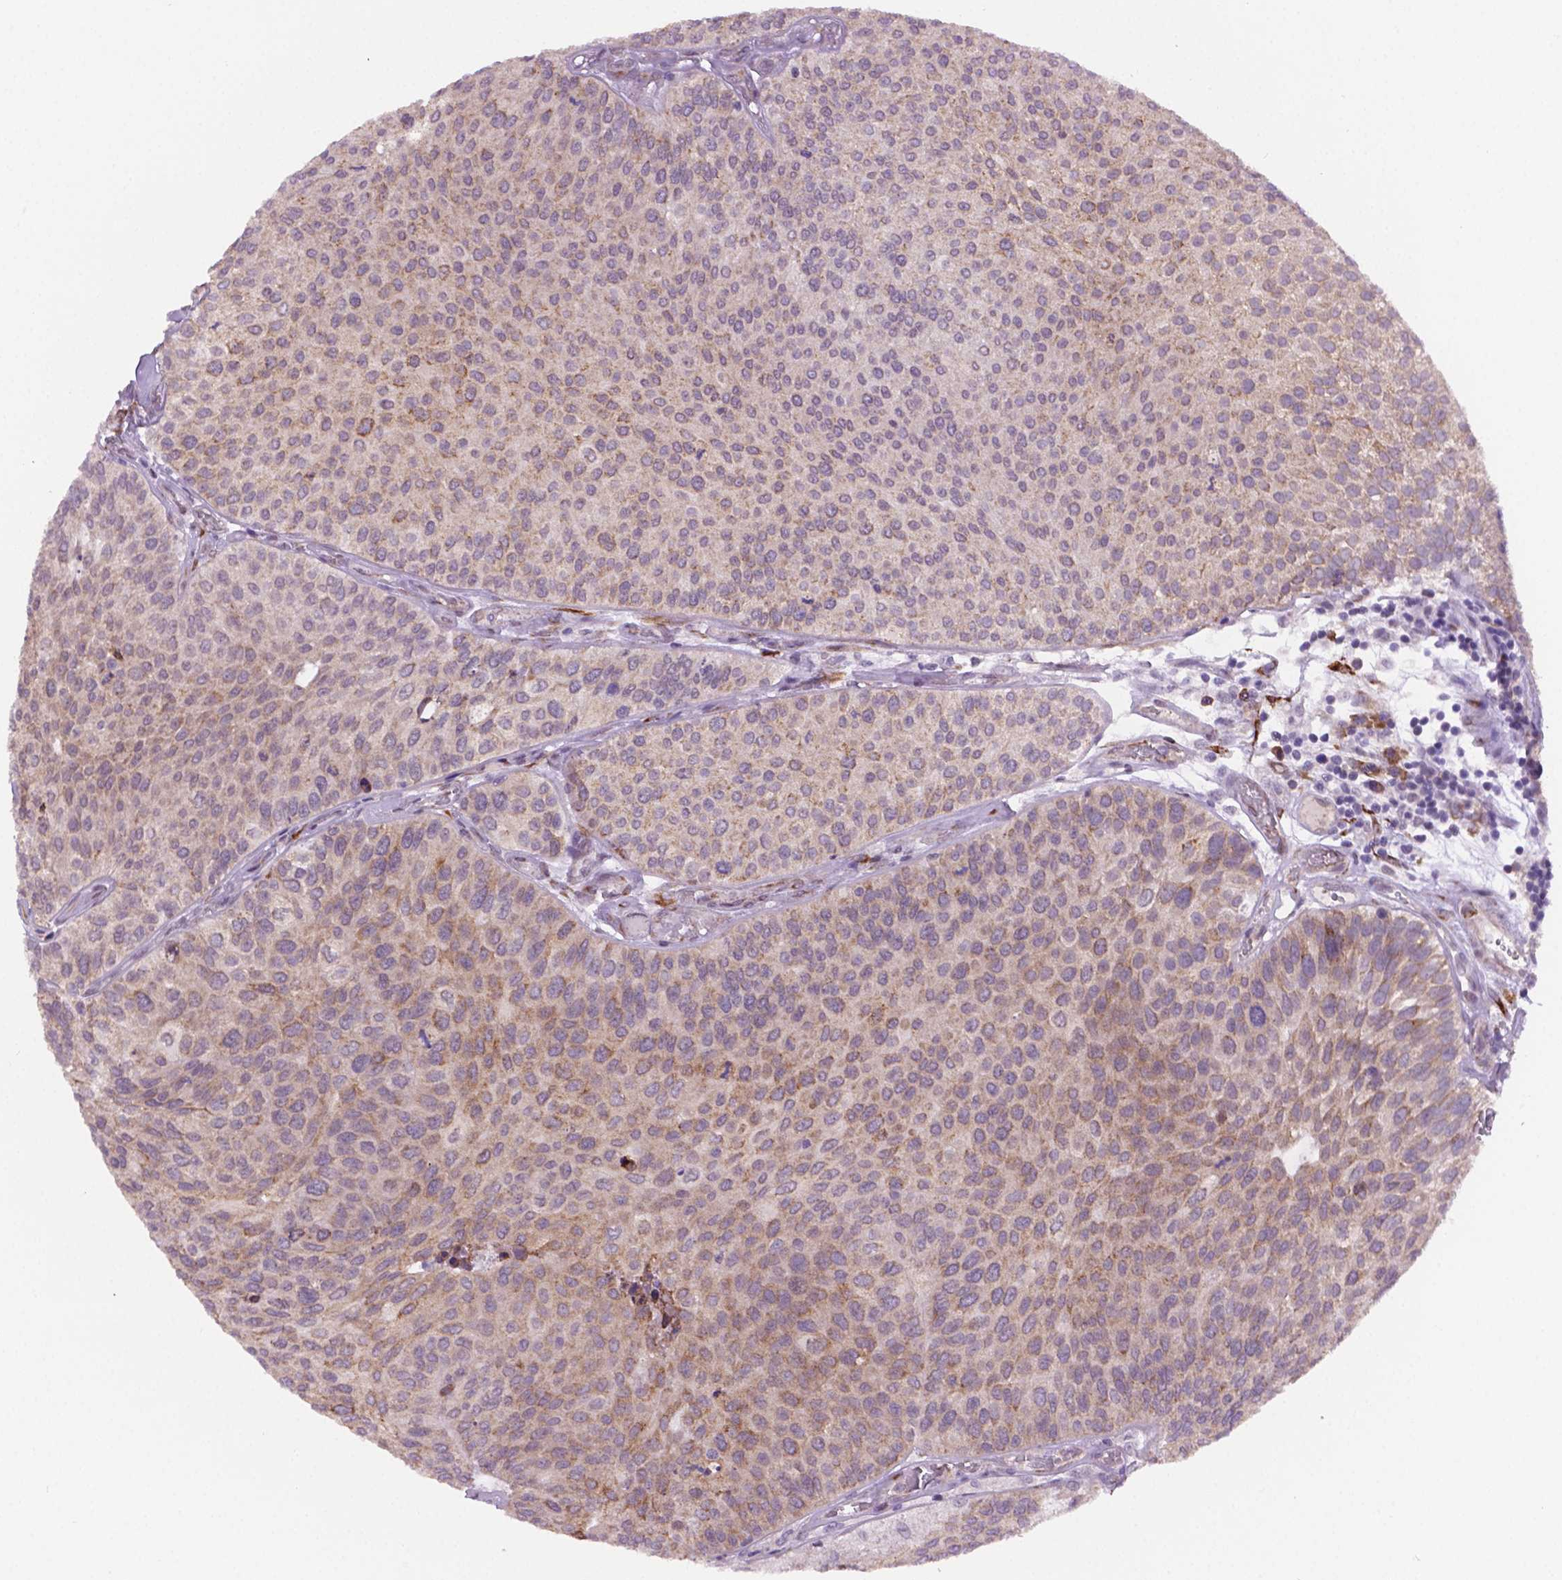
{"staining": {"intensity": "weak", "quantity": "25%-75%", "location": "cytoplasmic/membranous"}, "tissue": "urothelial cancer", "cell_type": "Tumor cells", "image_type": "cancer", "snomed": [{"axis": "morphology", "description": "Urothelial carcinoma, Low grade"}, {"axis": "topography", "description": "Urinary bladder"}], "caption": "This is an image of immunohistochemistry (IHC) staining of low-grade urothelial carcinoma, which shows weak positivity in the cytoplasmic/membranous of tumor cells.", "gene": "FNIP1", "patient": {"sex": "female", "age": 87}}